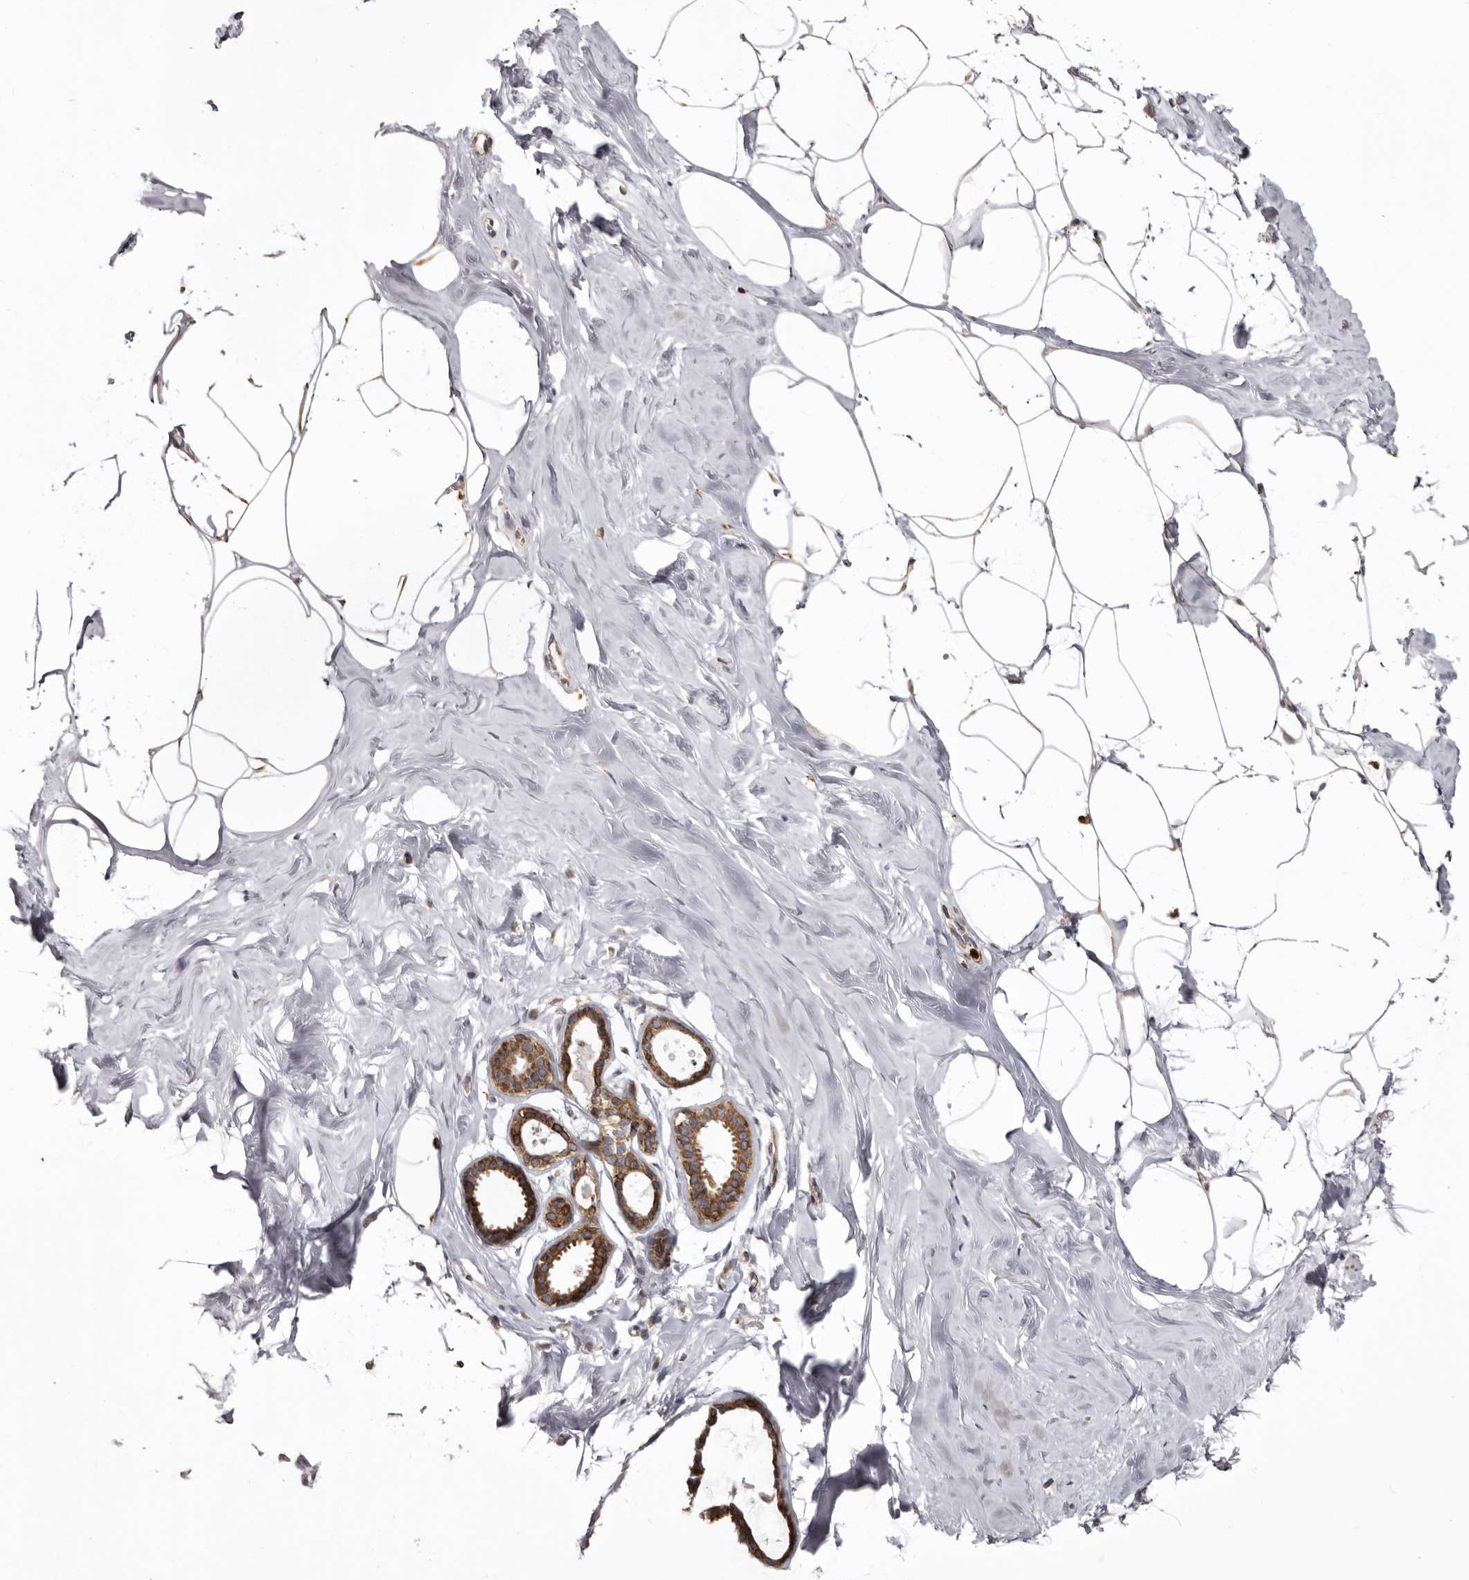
{"staining": {"intensity": "weak", "quantity": "25%-75%", "location": "cytoplasmic/membranous"}, "tissue": "adipose tissue", "cell_type": "Adipocytes", "image_type": "normal", "snomed": [{"axis": "morphology", "description": "Normal tissue, NOS"}, {"axis": "morphology", "description": "Fibrosis, NOS"}, {"axis": "topography", "description": "Breast"}, {"axis": "topography", "description": "Adipose tissue"}], "caption": "A histopathology image of adipose tissue stained for a protein demonstrates weak cytoplasmic/membranous brown staining in adipocytes. (brown staining indicates protein expression, while blue staining denotes nuclei).", "gene": "C4orf3", "patient": {"sex": "female", "age": 39}}